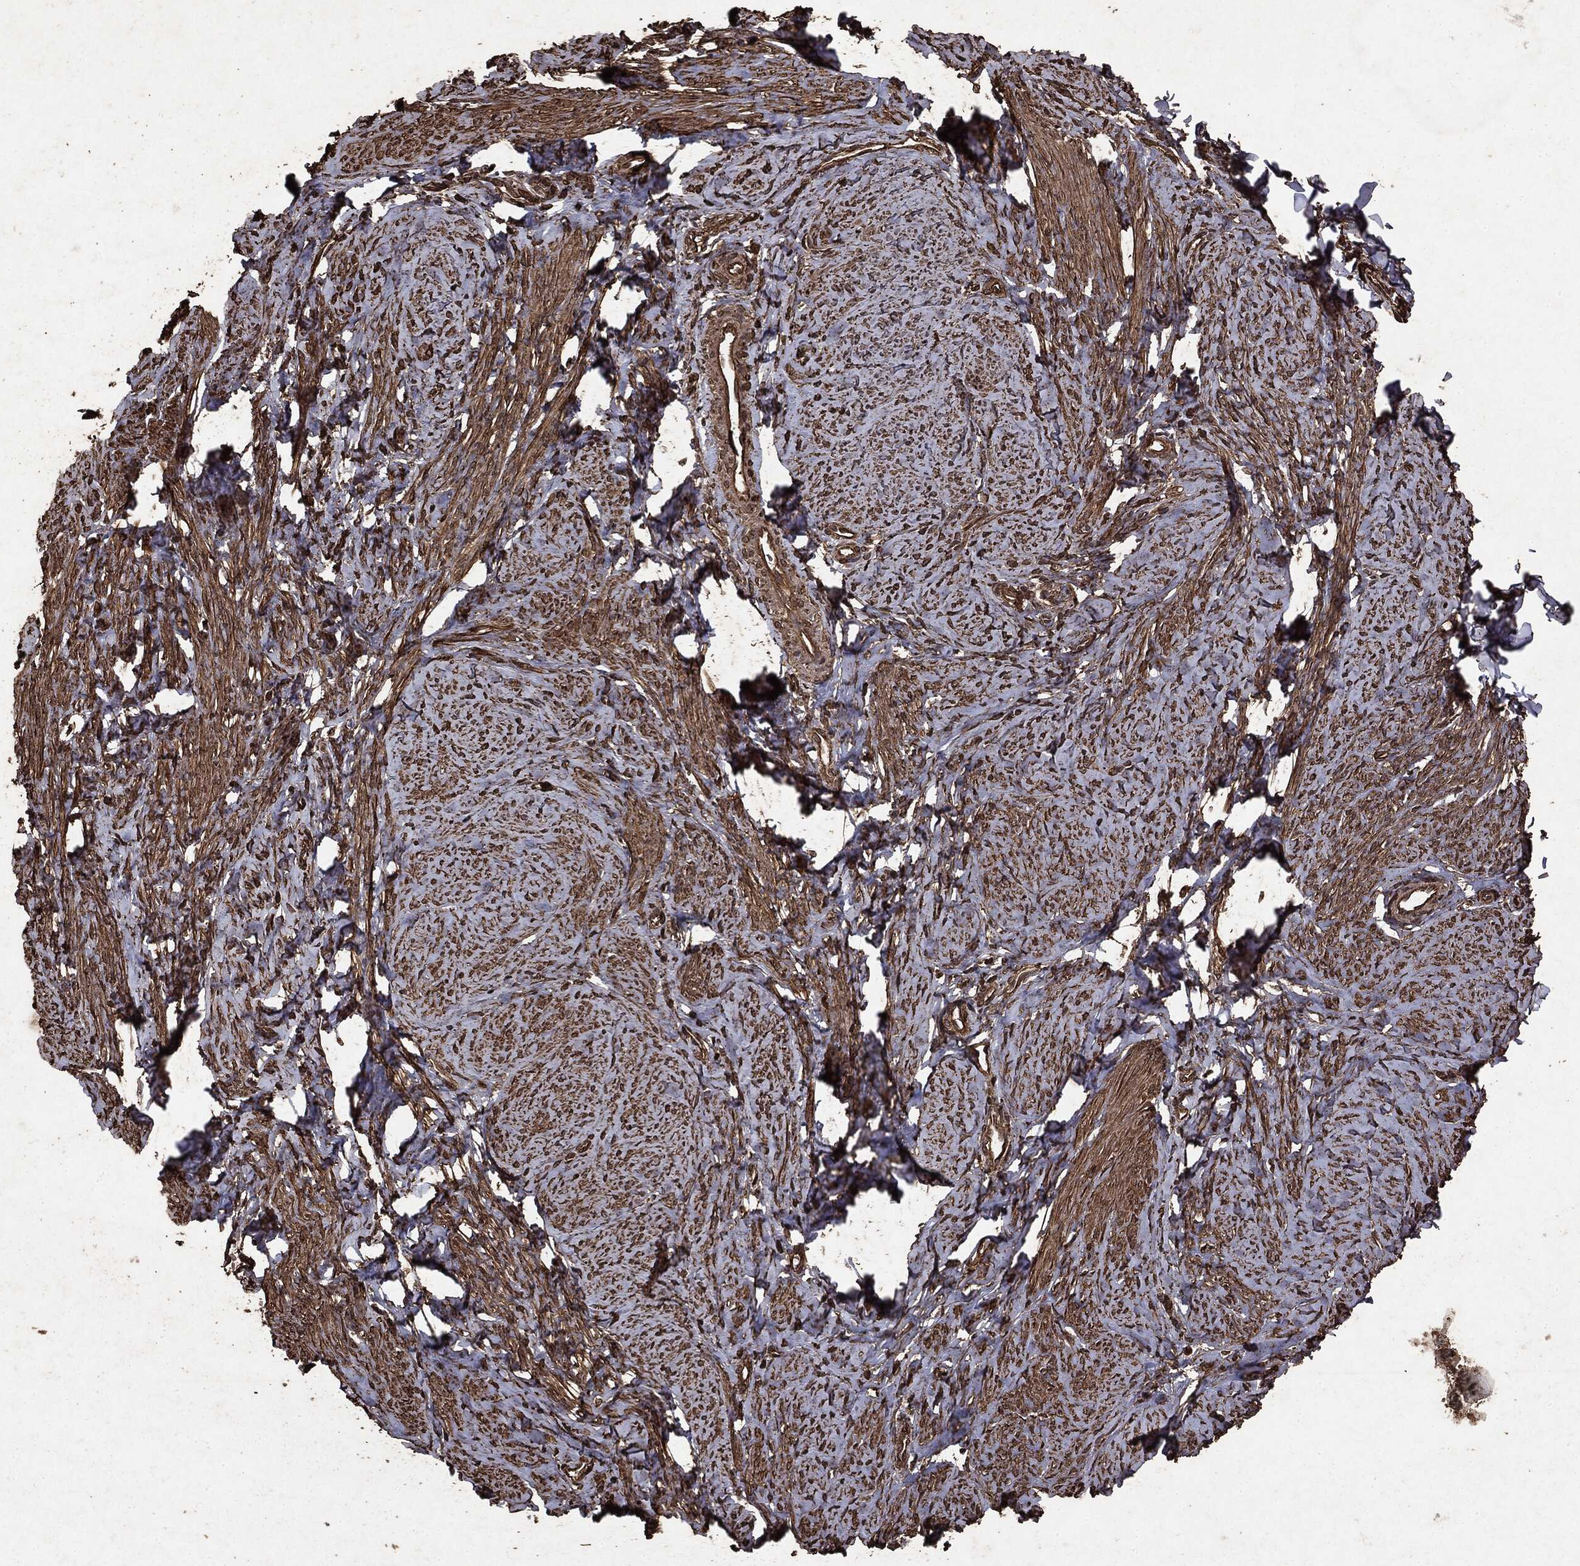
{"staining": {"intensity": "moderate", "quantity": ">75%", "location": "cytoplasmic/membranous"}, "tissue": "smooth muscle", "cell_type": "Smooth muscle cells", "image_type": "normal", "snomed": [{"axis": "morphology", "description": "Normal tissue, NOS"}, {"axis": "topography", "description": "Smooth muscle"}], "caption": "A medium amount of moderate cytoplasmic/membranous staining is seen in about >75% of smooth muscle cells in benign smooth muscle.", "gene": "ARAF", "patient": {"sex": "female", "age": 48}}